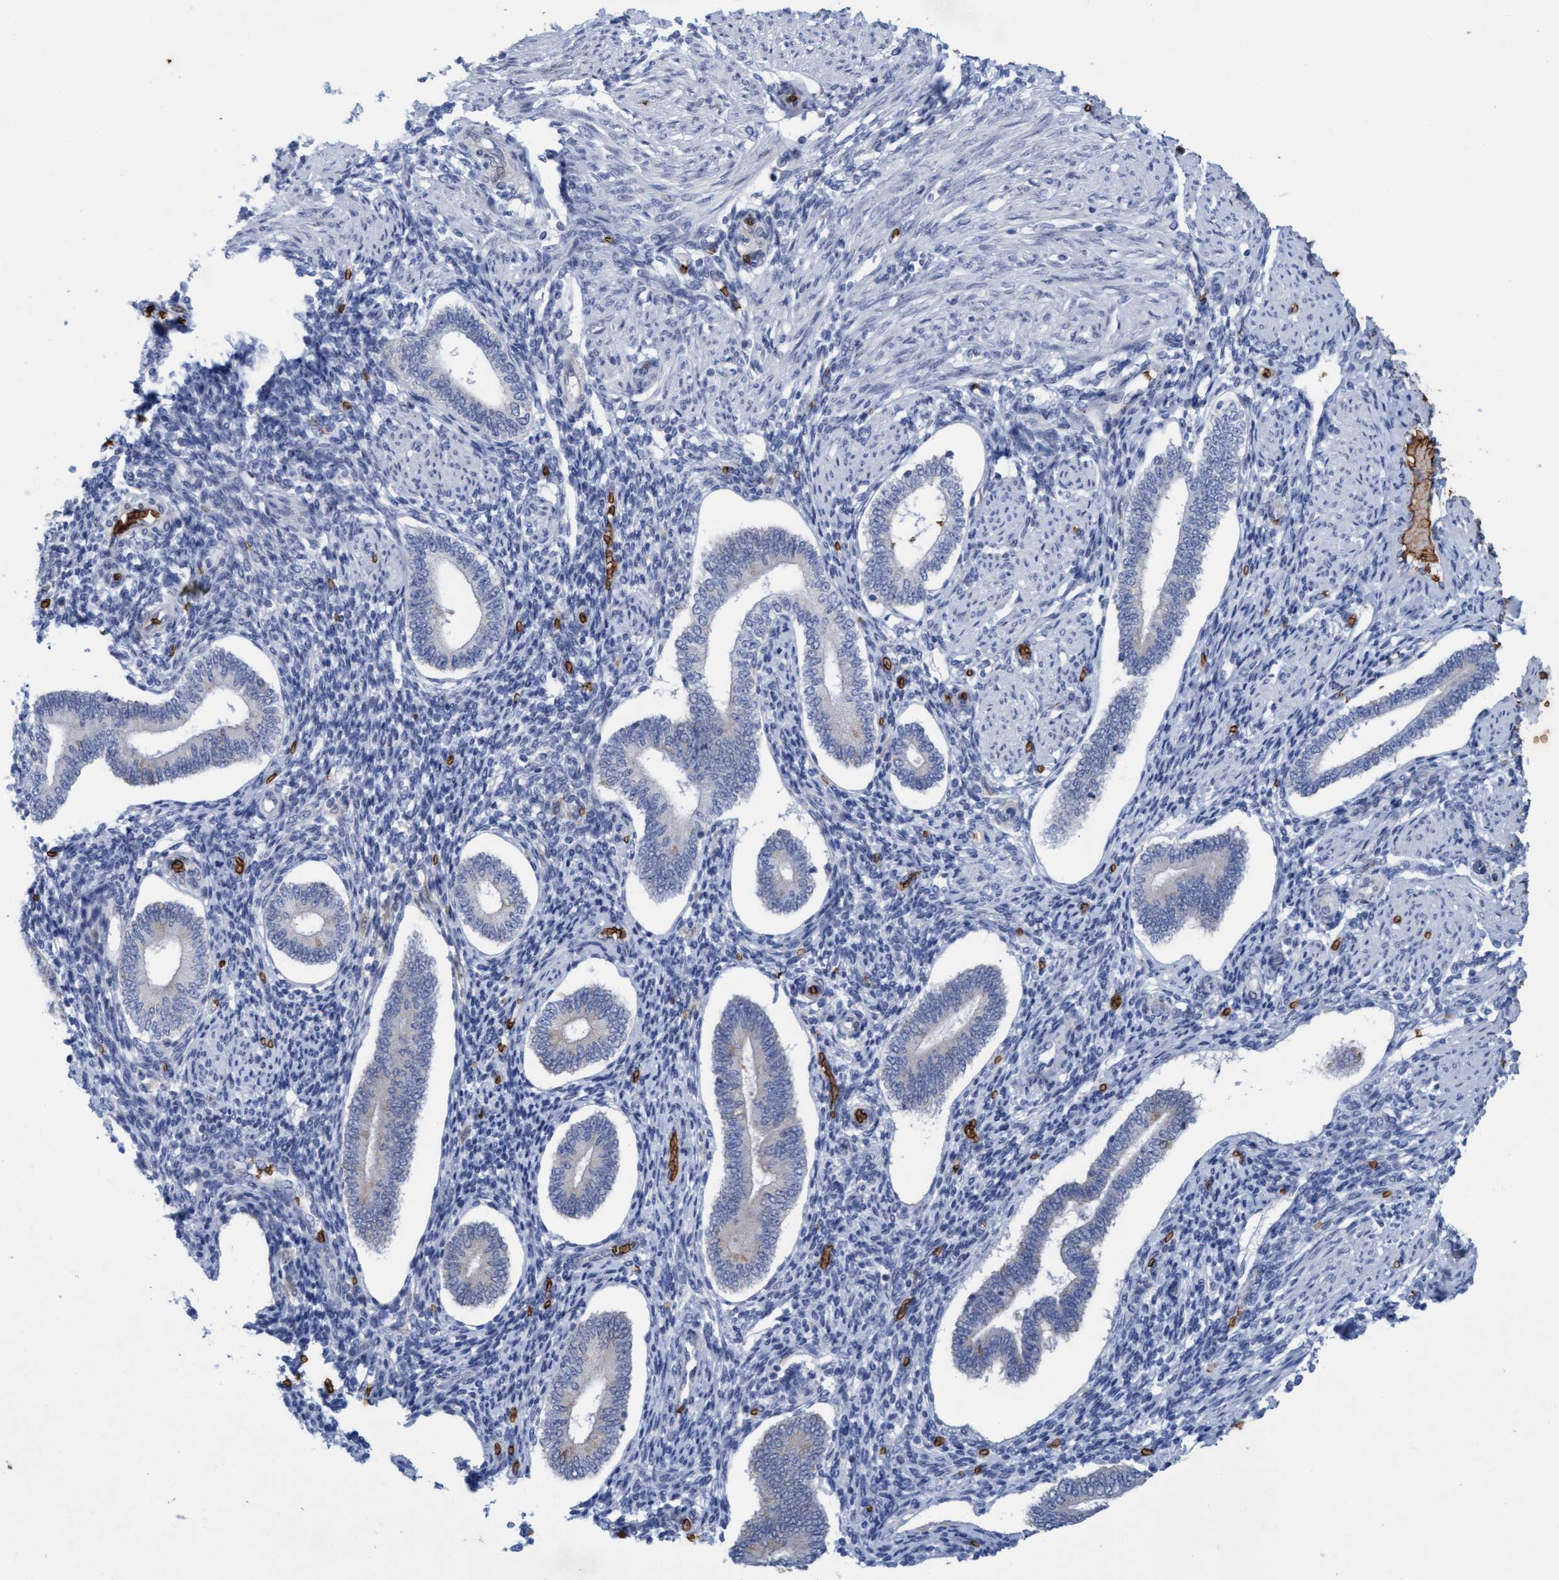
{"staining": {"intensity": "negative", "quantity": "none", "location": "none"}, "tissue": "endometrium", "cell_type": "Cells in endometrial stroma", "image_type": "normal", "snomed": [{"axis": "morphology", "description": "Normal tissue, NOS"}, {"axis": "topography", "description": "Endometrium"}], "caption": "Immunohistochemical staining of benign human endometrium shows no significant staining in cells in endometrial stroma. (Immunohistochemistry (ihc), brightfield microscopy, high magnification).", "gene": "SPEM2", "patient": {"sex": "female", "age": 42}}